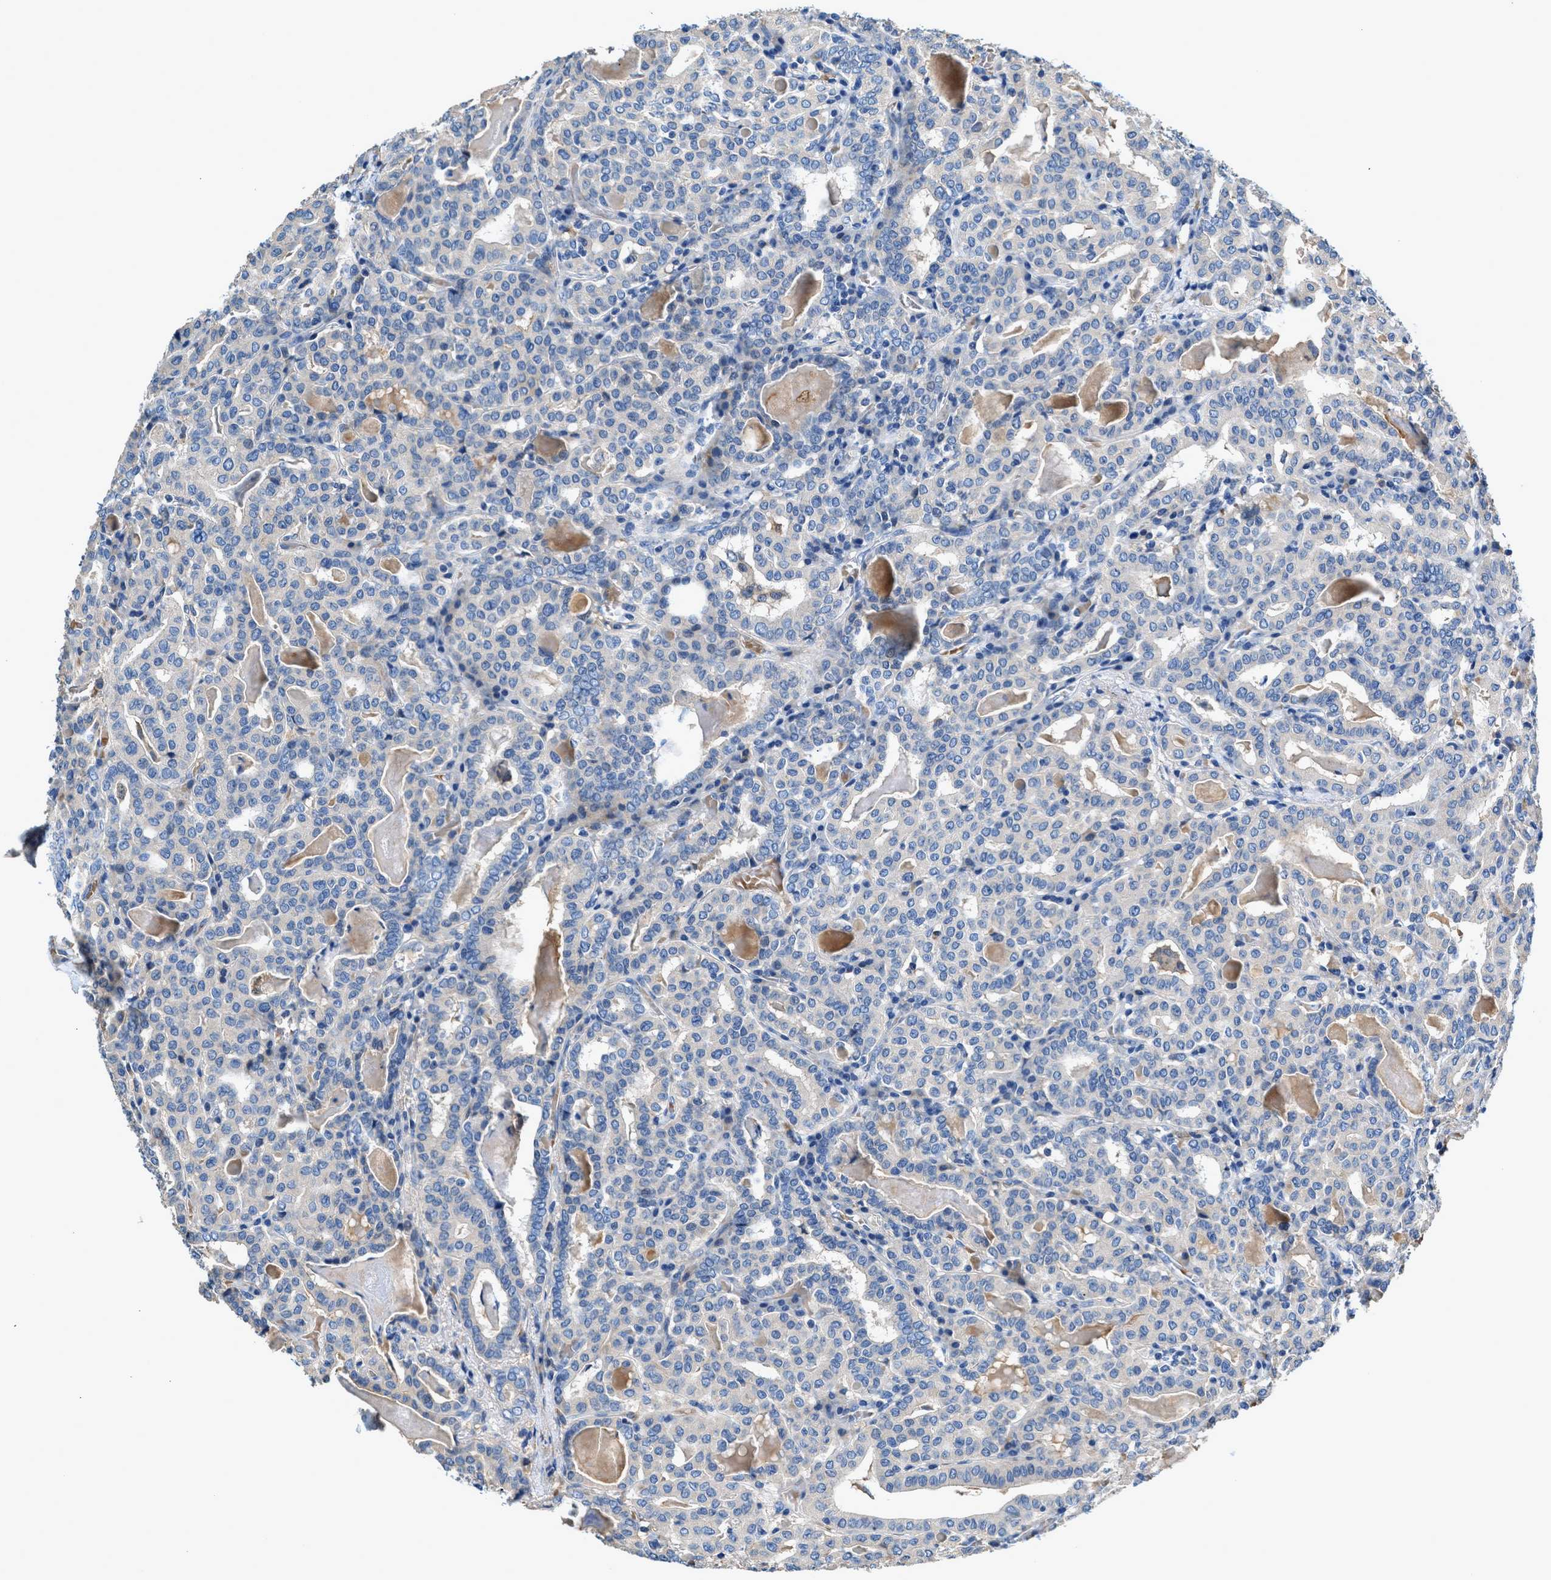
{"staining": {"intensity": "negative", "quantity": "none", "location": "none"}, "tissue": "thyroid cancer", "cell_type": "Tumor cells", "image_type": "cancer", "snomed": [{"axis": "morphology", "description": "Papillary adenocarcinoma, NOS"}, {"axis": "topography", "description": "Thyroid gland"}], "caption": "A histopathology image of thyroid cancer stained for a protein shows no brown staining in tumor cells.", "gene": "RWDD2B", "patient": {"sex": "female", "age": 42}}